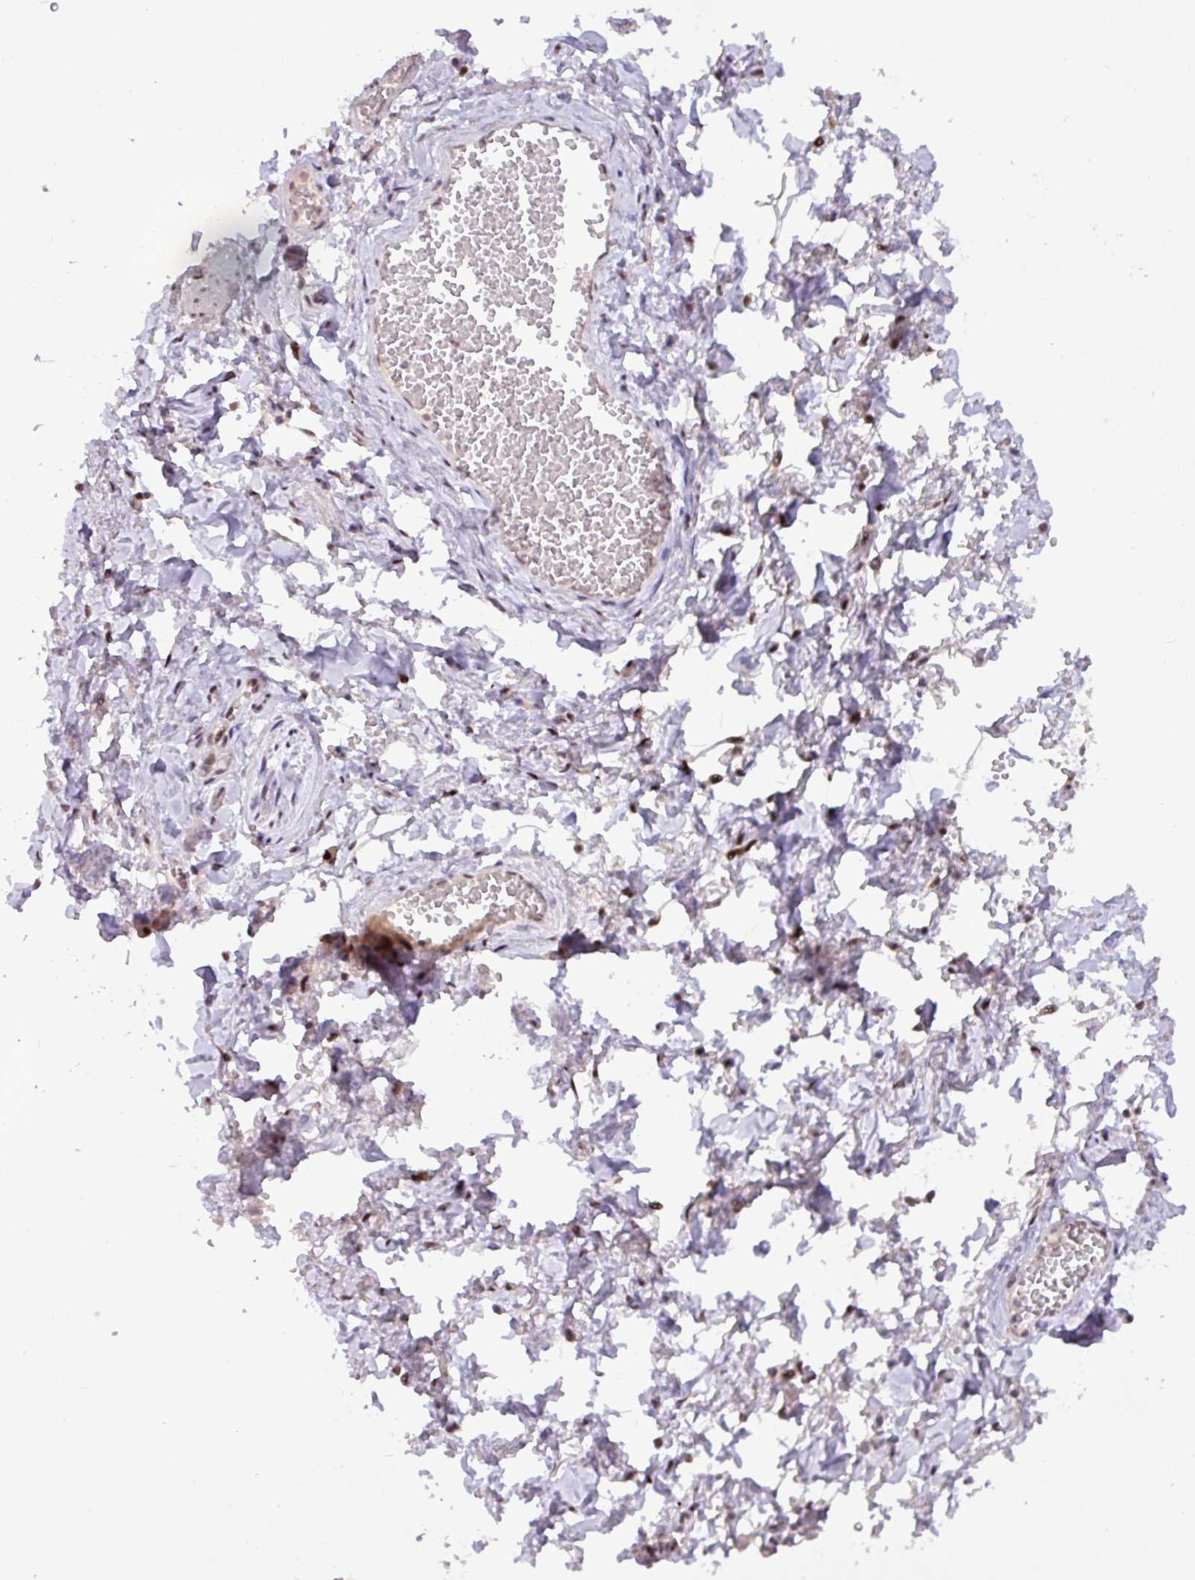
{"staining": {"intensity": "negative", "quantity": "none", "location": "none"}, "tissue": "adipose tissue", "cell_type": "Adipocytes", "image_type": "normal", "snomed": [{"axis": "morphology", "description": "Normal tissue, NOS"}, {"axis": "topography", "description": "Vulva"}, {"axis": "topography", "description": "Vagina"}, {"axis": "topography", "description": "Peripheral nerve tissue"}], "caption": "Adipocytes are negative for brown protein staining in benign adipose tissue. (Stains: DAB (3,3'-diaminobenzidine) immunohistochemistry with hematoxylin counter stain, Microscopy: brightfield microscopy at high magnification).", "gene": "BRD3", "patient": {"sex": "female", "age": 66}}